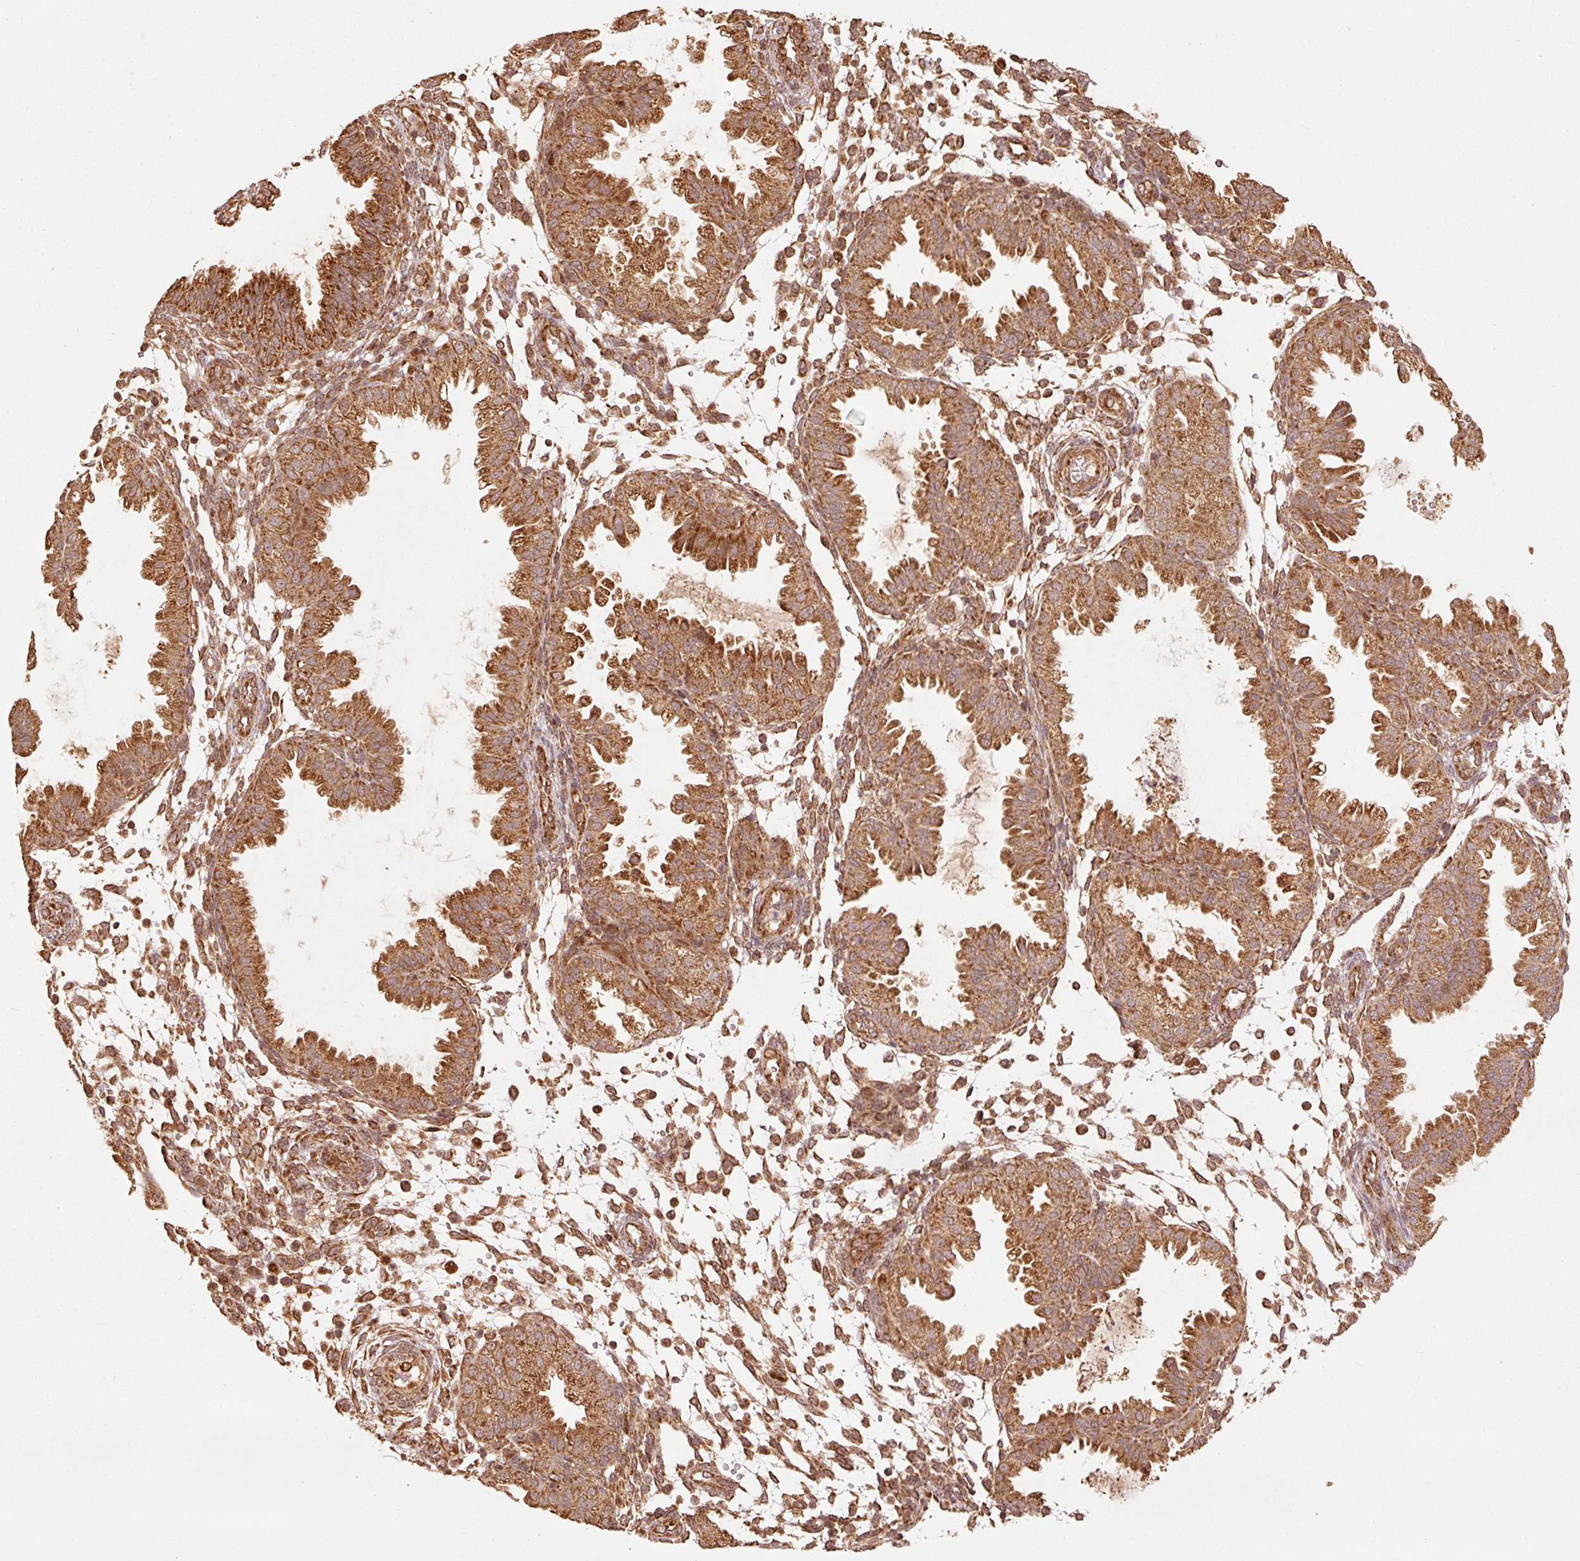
{"staining": {"intensity": "moderate", "quantity": ">75%", "location": "cytoplasmic/membranous"}, "tissue": "endometrium", "cell_type": "Cells in endometrial stroma", "image_type": "normal", "snomed": [{"axis": "morphology", "description": "Normal tissue, NOS"}, {"axis": "topography", "description": "Endometrium"}], "caption": "Immunohistochemistry (DAB (3,3'-diaminobenzidine)) staining of unremarkable human endometrium reveals moderate cytoplasmic/membranous protein positivity in approximately >75% of cells in endometrial stroma. (IHC, brightfield microscopy, high magnification).", "gene": "MRPL16", "patient": {"sex": "female", "age": 33}}